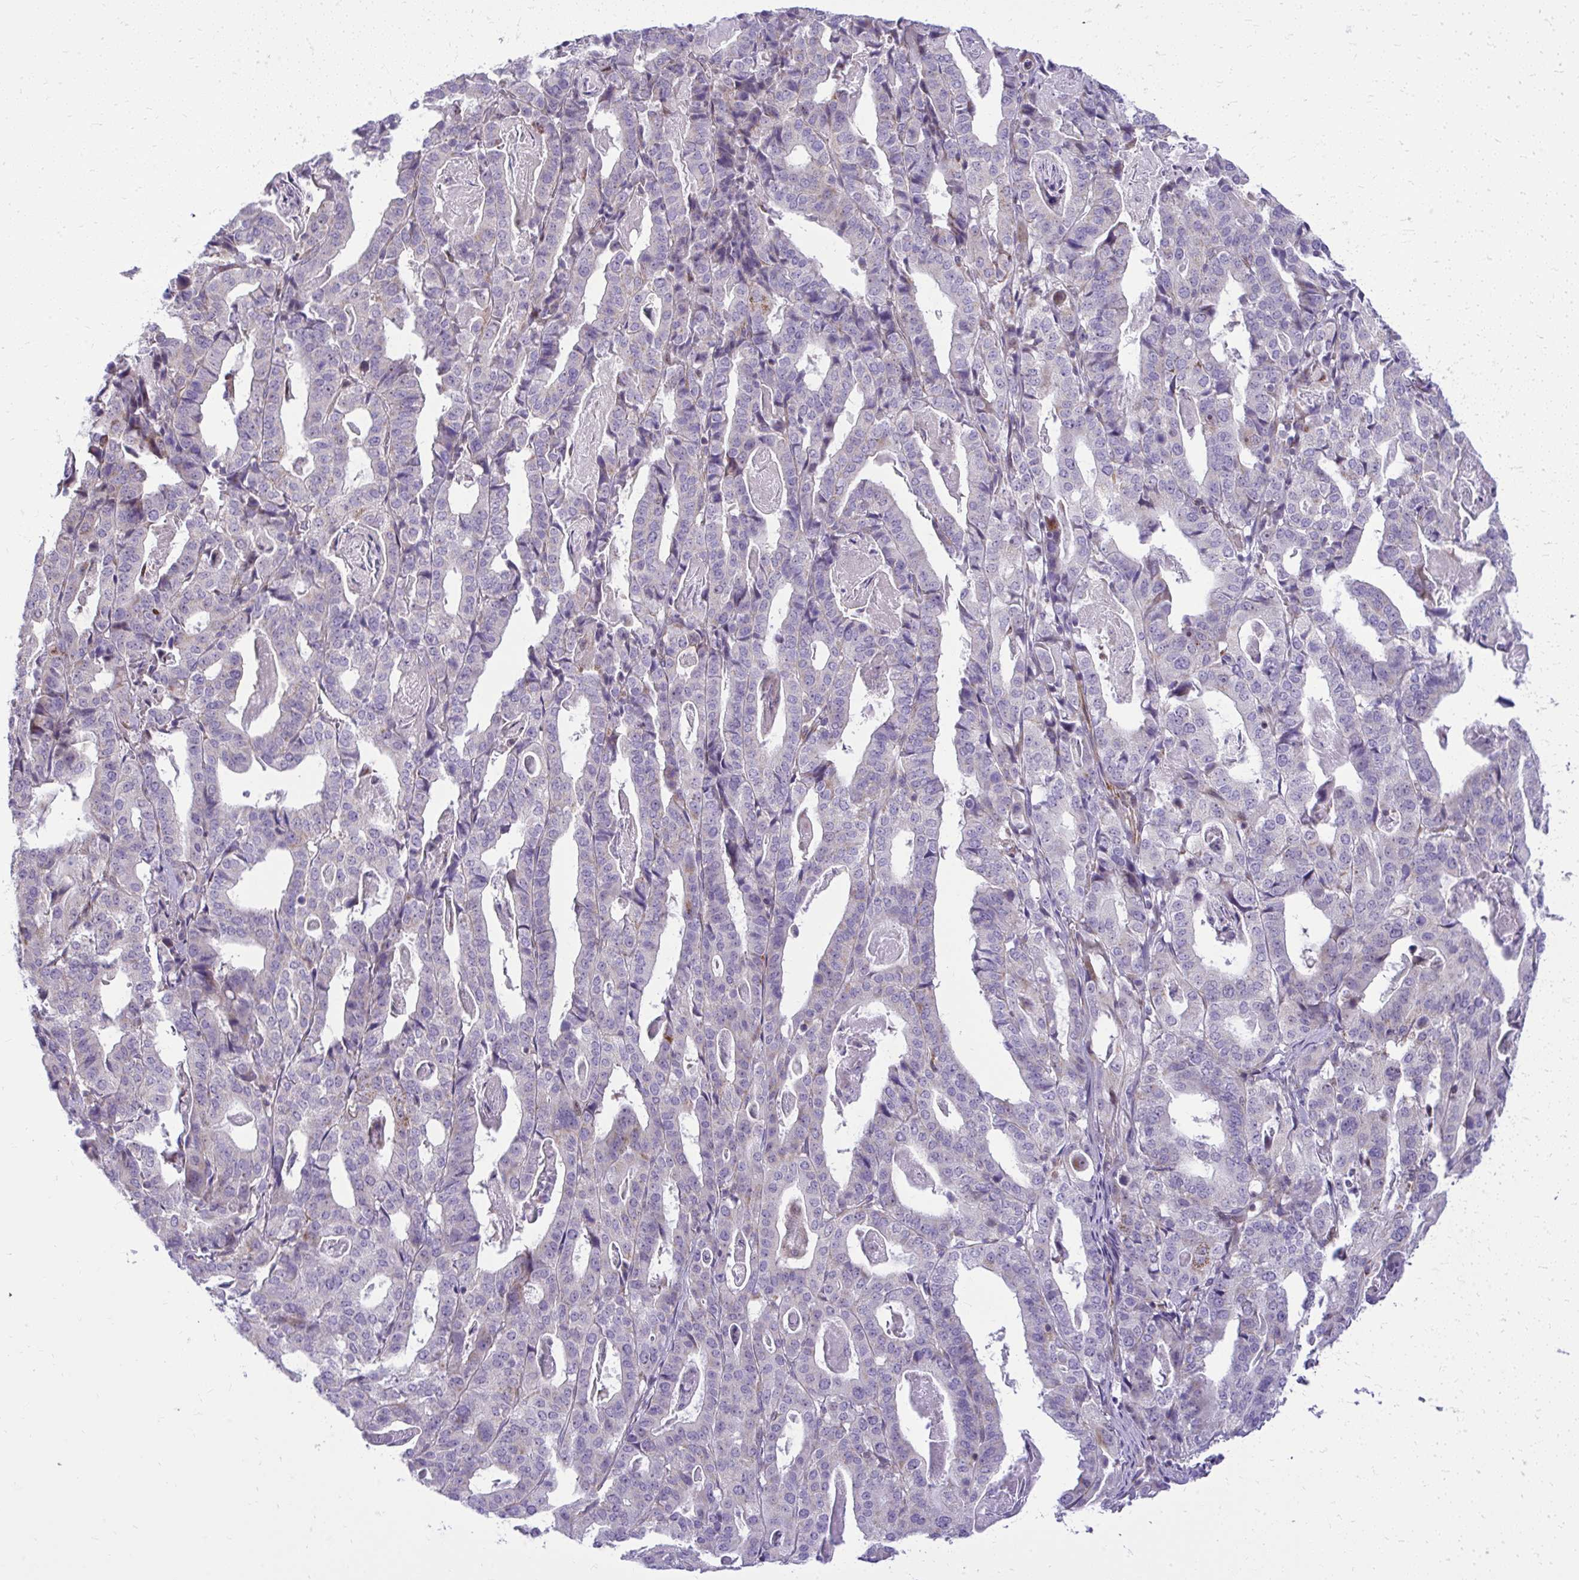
{"staining": {"intensity": "negative", "quantity": "none", "location": "none"}, "tissue": "stomach cancer", "cell_type": "Tumor cells", "image_type": "cancer", "snomed": [{"axis": "morphology", "description": "Adenocarcinoma, NOS"}, {"axis": "topography", "description": "Stomach"}], "caption": "This is an immunohistochemistry (IHC) image of stomach adenocarcinoma. There is no positivity in tumor cells.", "gene": "GPRIN3", "patient": {"sex": "male", "age": 48}}